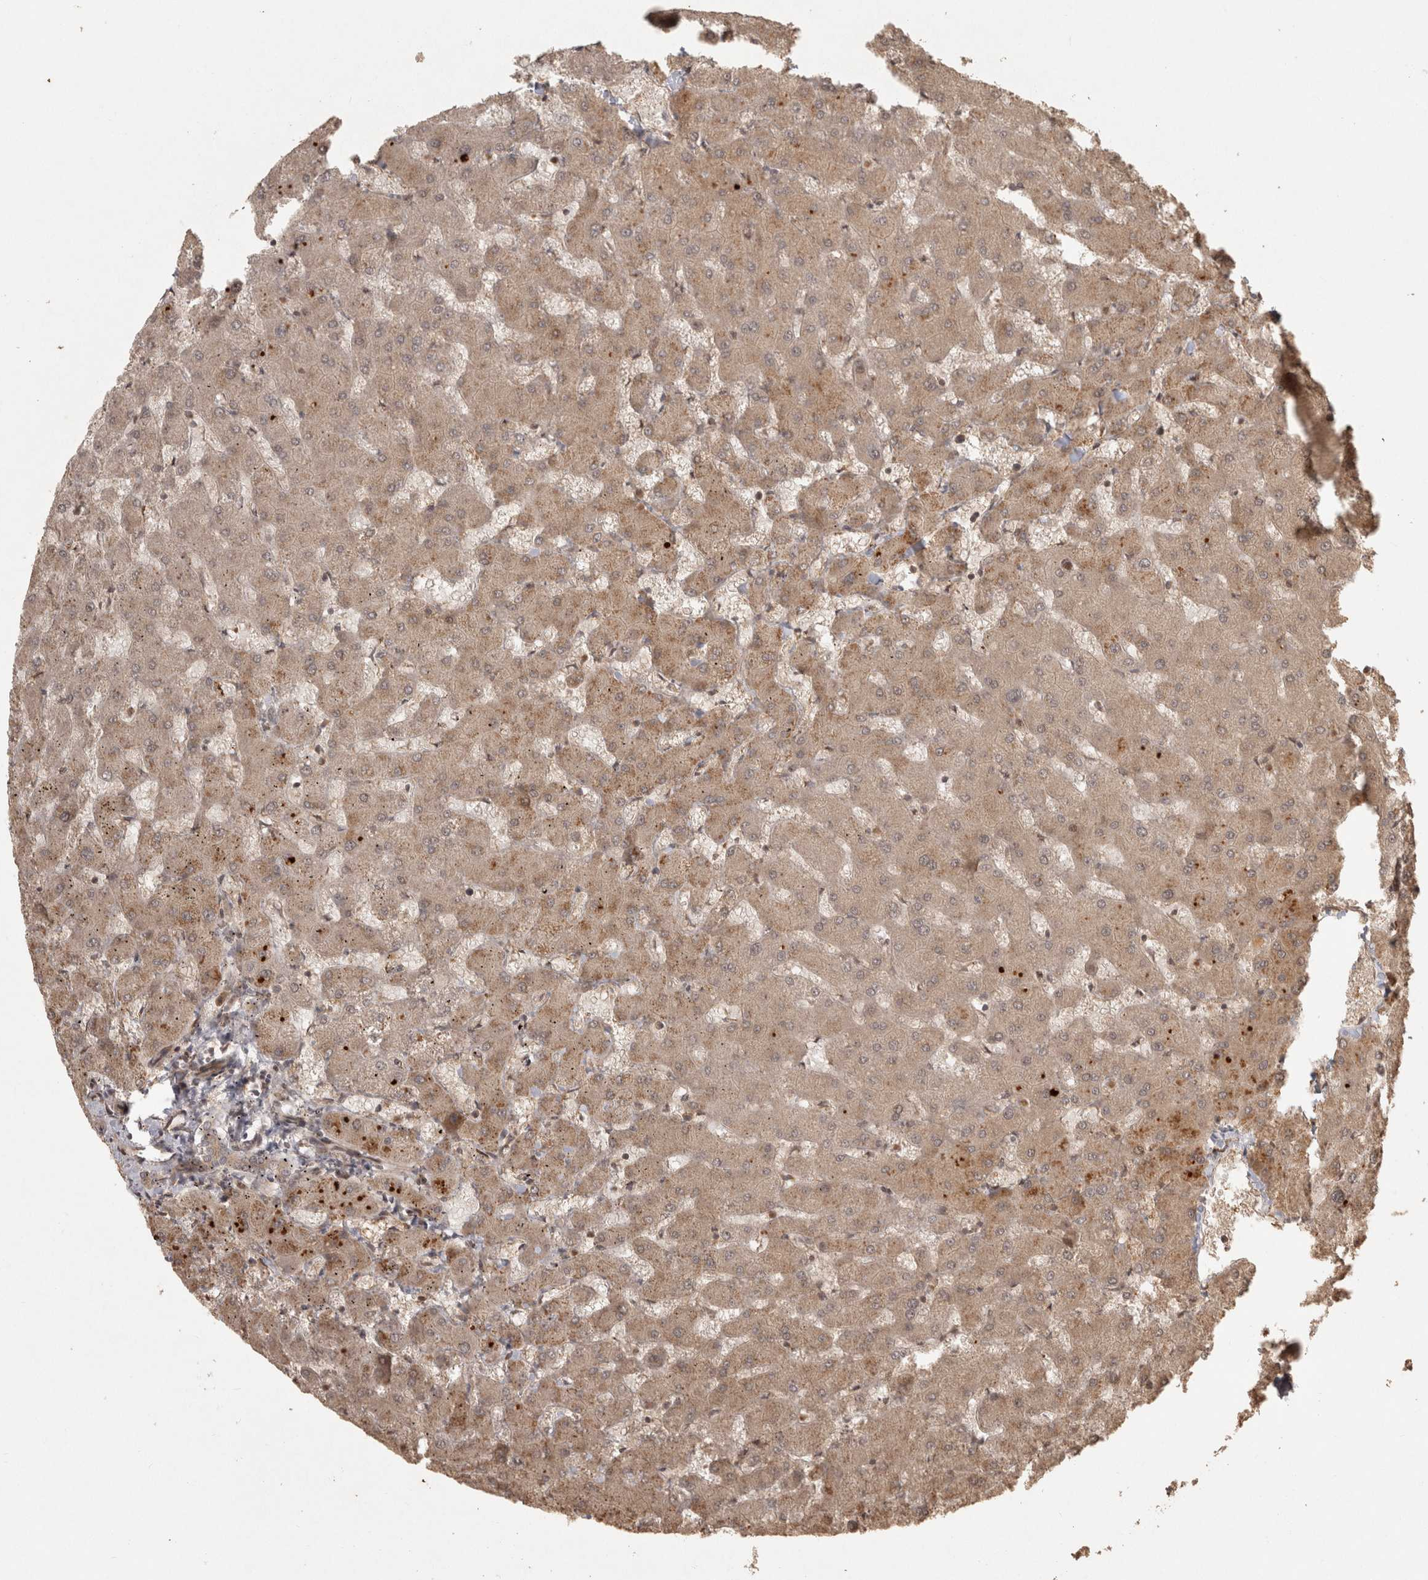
{"staining": {"intensity": "weak", "quantity": "<25%", "location": "cytoplasmic/membranous"}, "tissue": "liver", "cell_type": "Cholangiocytes", "image_type": "normal", "snomed": [{"axis": "morphology", "description": "Normal tissue, NOS"}, {"axis": "topography", "description": "Liver"}], "caption": "An image of liver stained for a protein demonstrates no brown staining in cholangiocytes.", "gene": "CAMSAP2", "patient": {"sex": "female", "age": 63}}